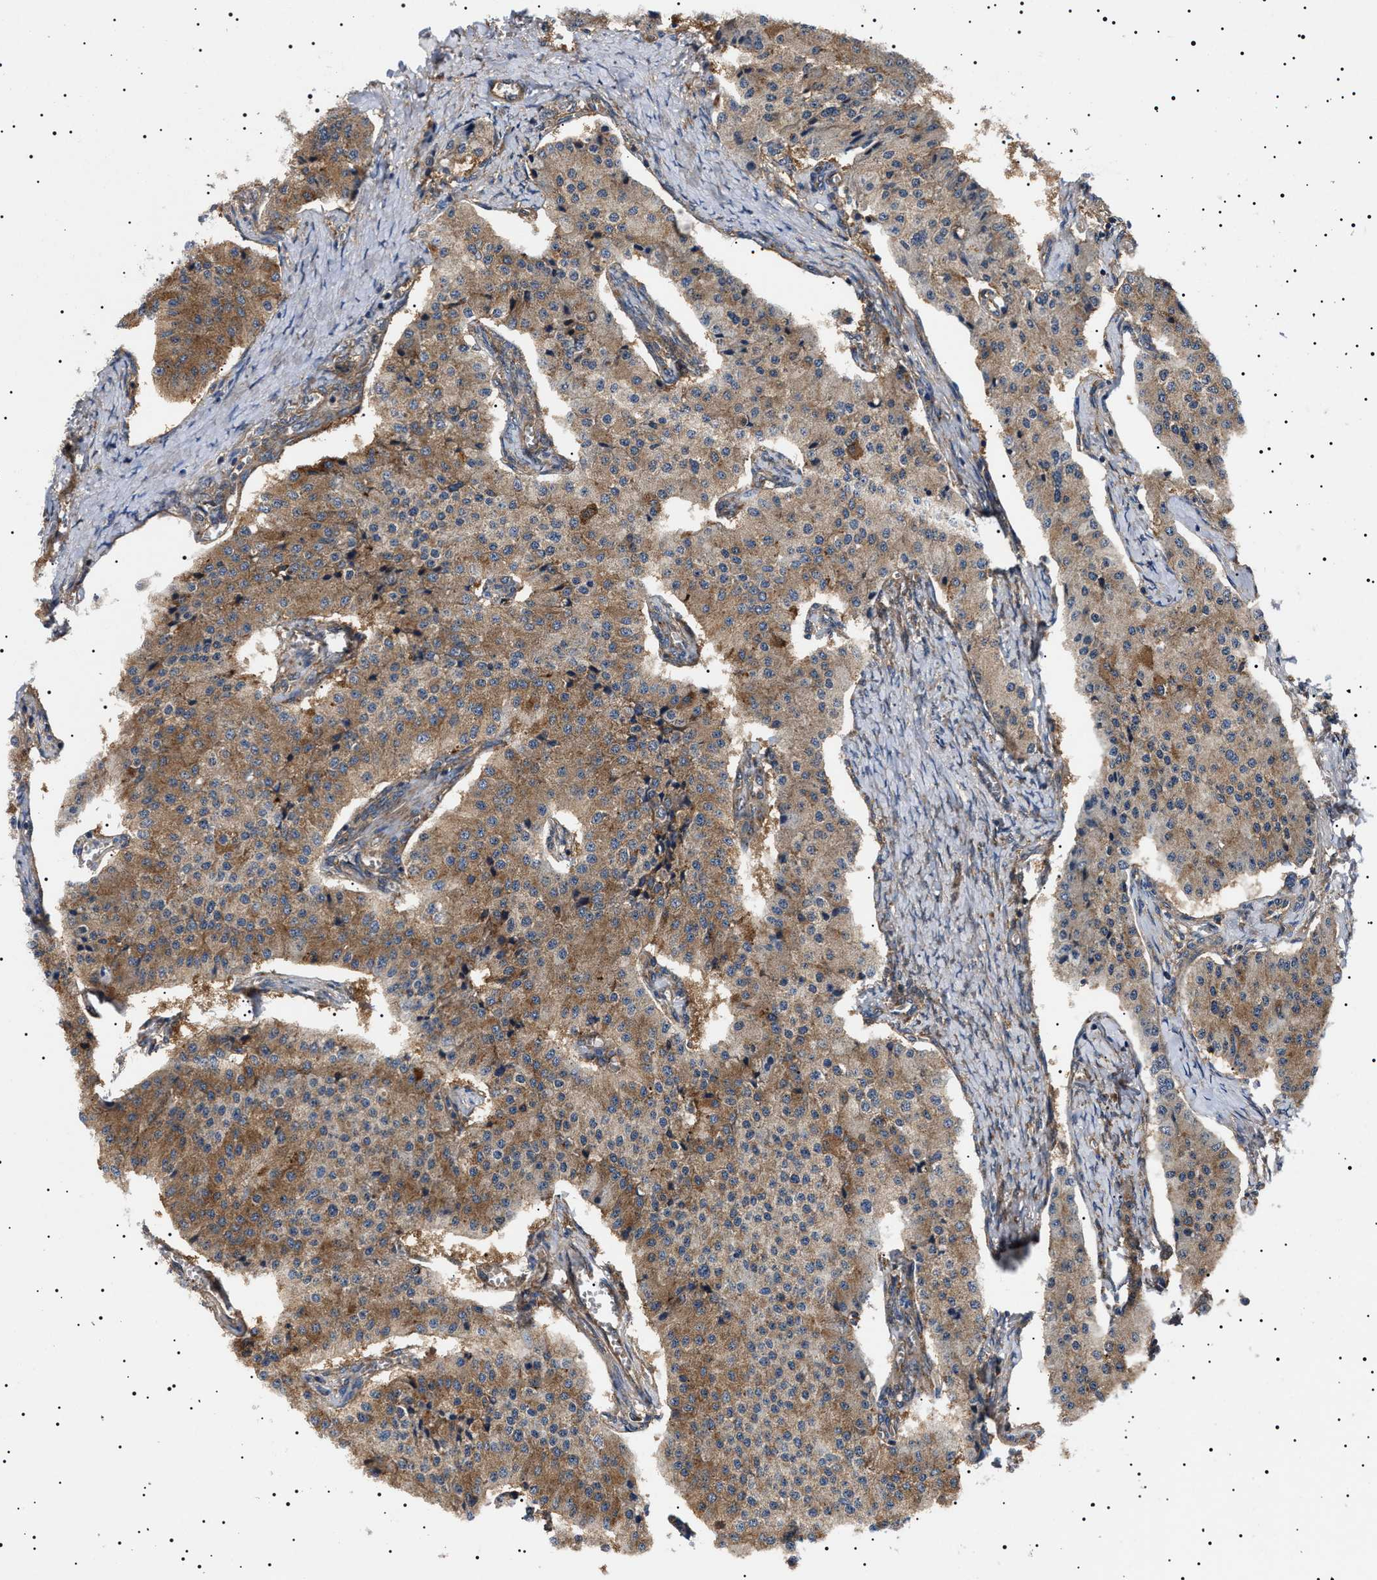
{"staining": {"intensity": "moderate", "quantity": ">75%", "location": "cytoplasmic/membranous"}, "tissue": "carcinoid", "cell_type": "Tumor cells", "image_type": "cancer", "snomed": [{"axis": "morphology", "description": "Carcinoid, malignant, NOS"}, {"axis": "topography", "description": "Colon"}], "caption": "Immunohistochemistry (IHC) (DAB (3,3'-diaminobenzidine)) staining of human carcinoid (malignant) demonstrates moderate cytoplasmic/membranous protein positivity in about >75% of tumor cells.", "gene": "TPP2", "patient": {"sex": "female", "age": 52}}